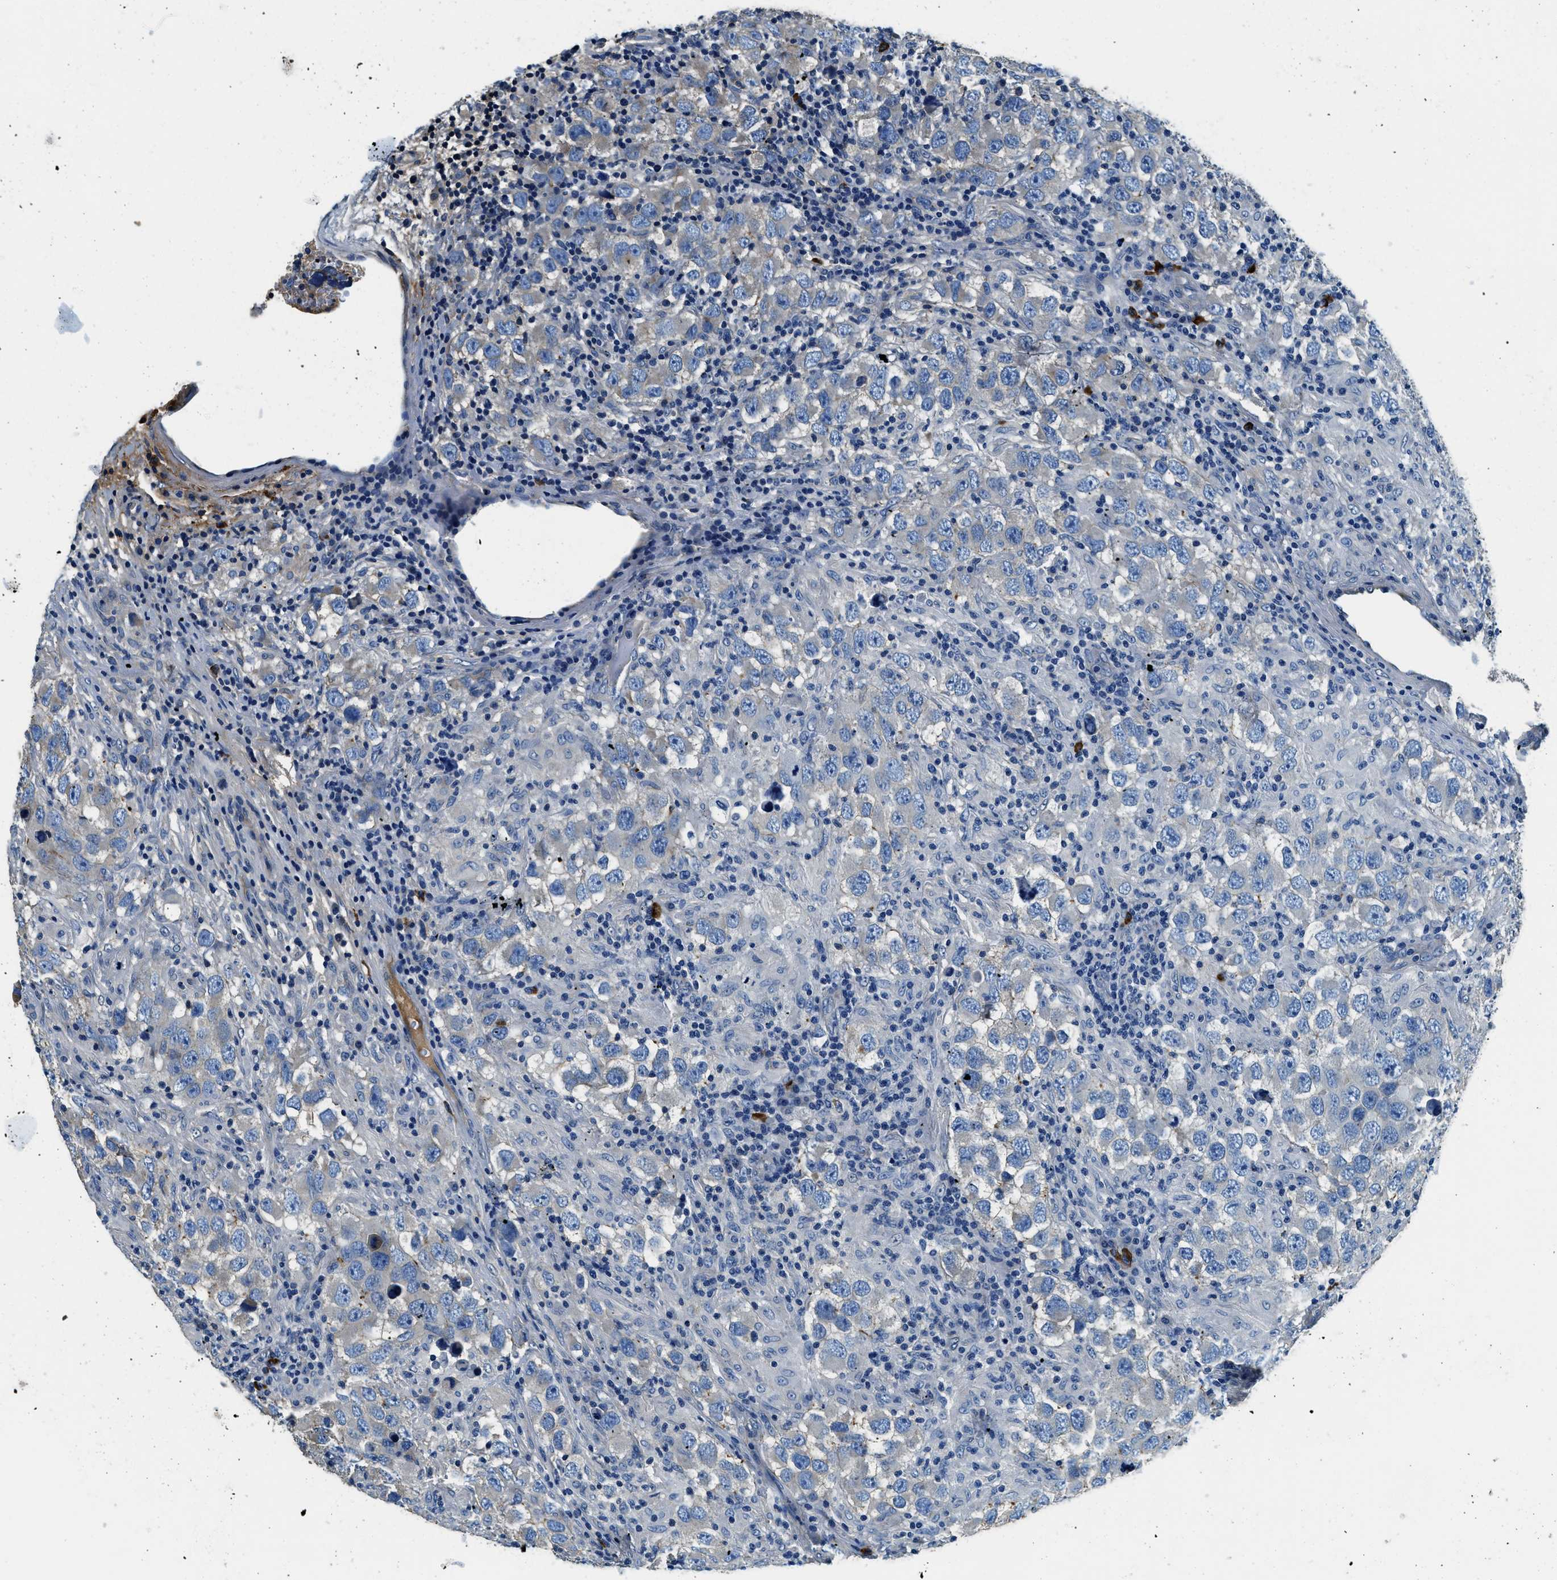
{"staining": {"intensity": "negative", "quantity": "none", "location": "none"}, "tissue": "testis cancer", "cell_type": "Tumor cells", "image_type": "cancer", "snomed": [{"axis": "morphology", "description": "Carcinoma, Embryonal, NOS"}, {"axis": "topography", "description": "Testis"}], "caption": "A histopathology image of testis embryonal carcinoma stained for a protein exhibits no brown staining in tumor cells.", "gene": "TMEM186", "patient": {"sex": "male", "age": 21}}